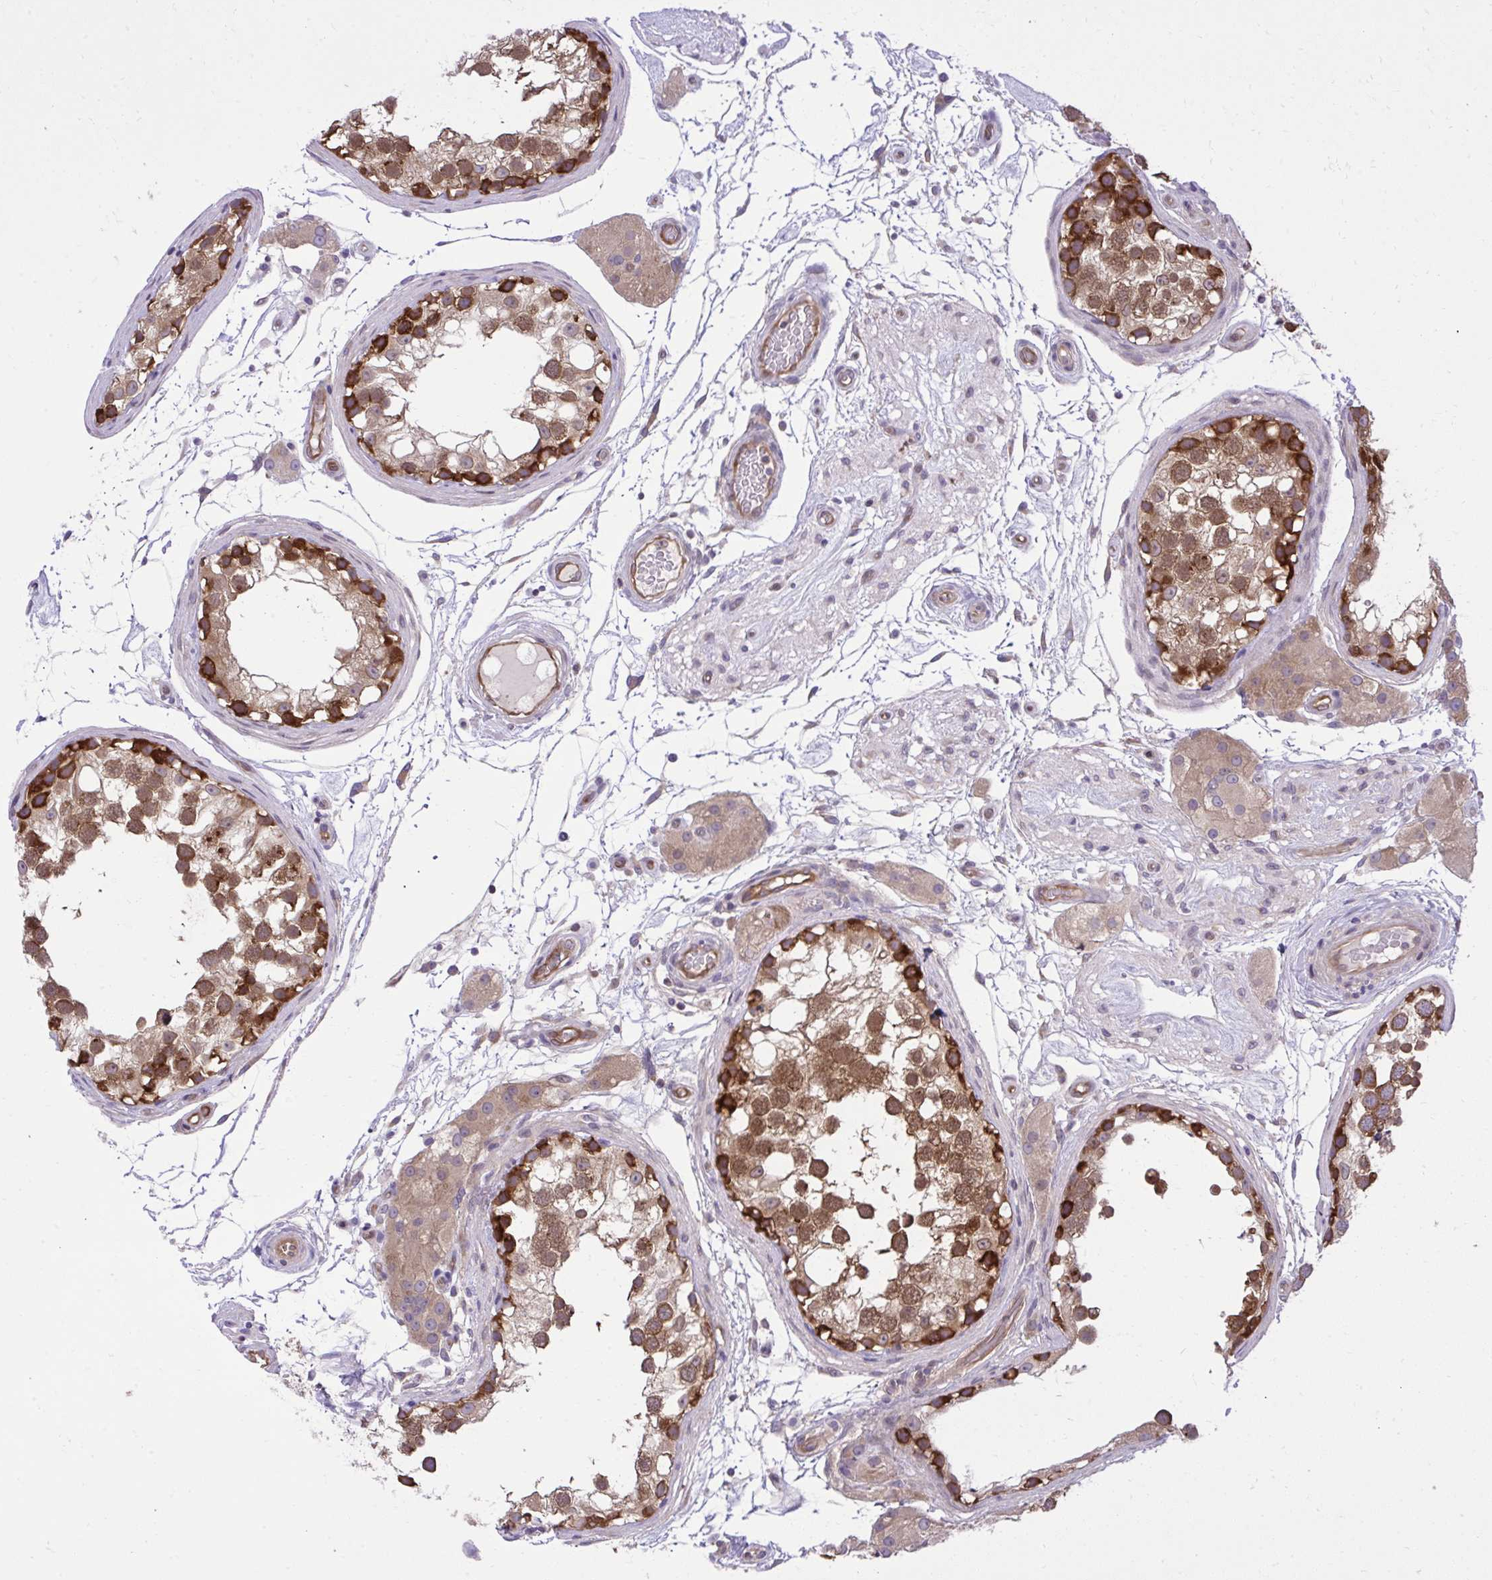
{"staining": {"intensity": "strong", "quantity": ">75%", "location": "cytoplasmic/membranous"}, "tissue": "testis", "cell_type": "Cells in seminiferous ducts", "image_type": "normal", "snomed": [{"axis": "morphology", "description": "Normal tissue, NOS"}, {"axis": "morphology", "description": "Seminoma, NOS"}, {"axis": "topography", "description": "Testis"}], "caption": "DAB (3,3'-diaminobenzidine) immunohistochemical staining of benign testis reveals strong cytoplasmic/membranous protein expression in about >75% of cells in seminiferous ducts. (Brightfield microscopy of DAB IHC at high magnification).", "gene": "PPP5C", "patient": {"sex": "male", "age": 65}}